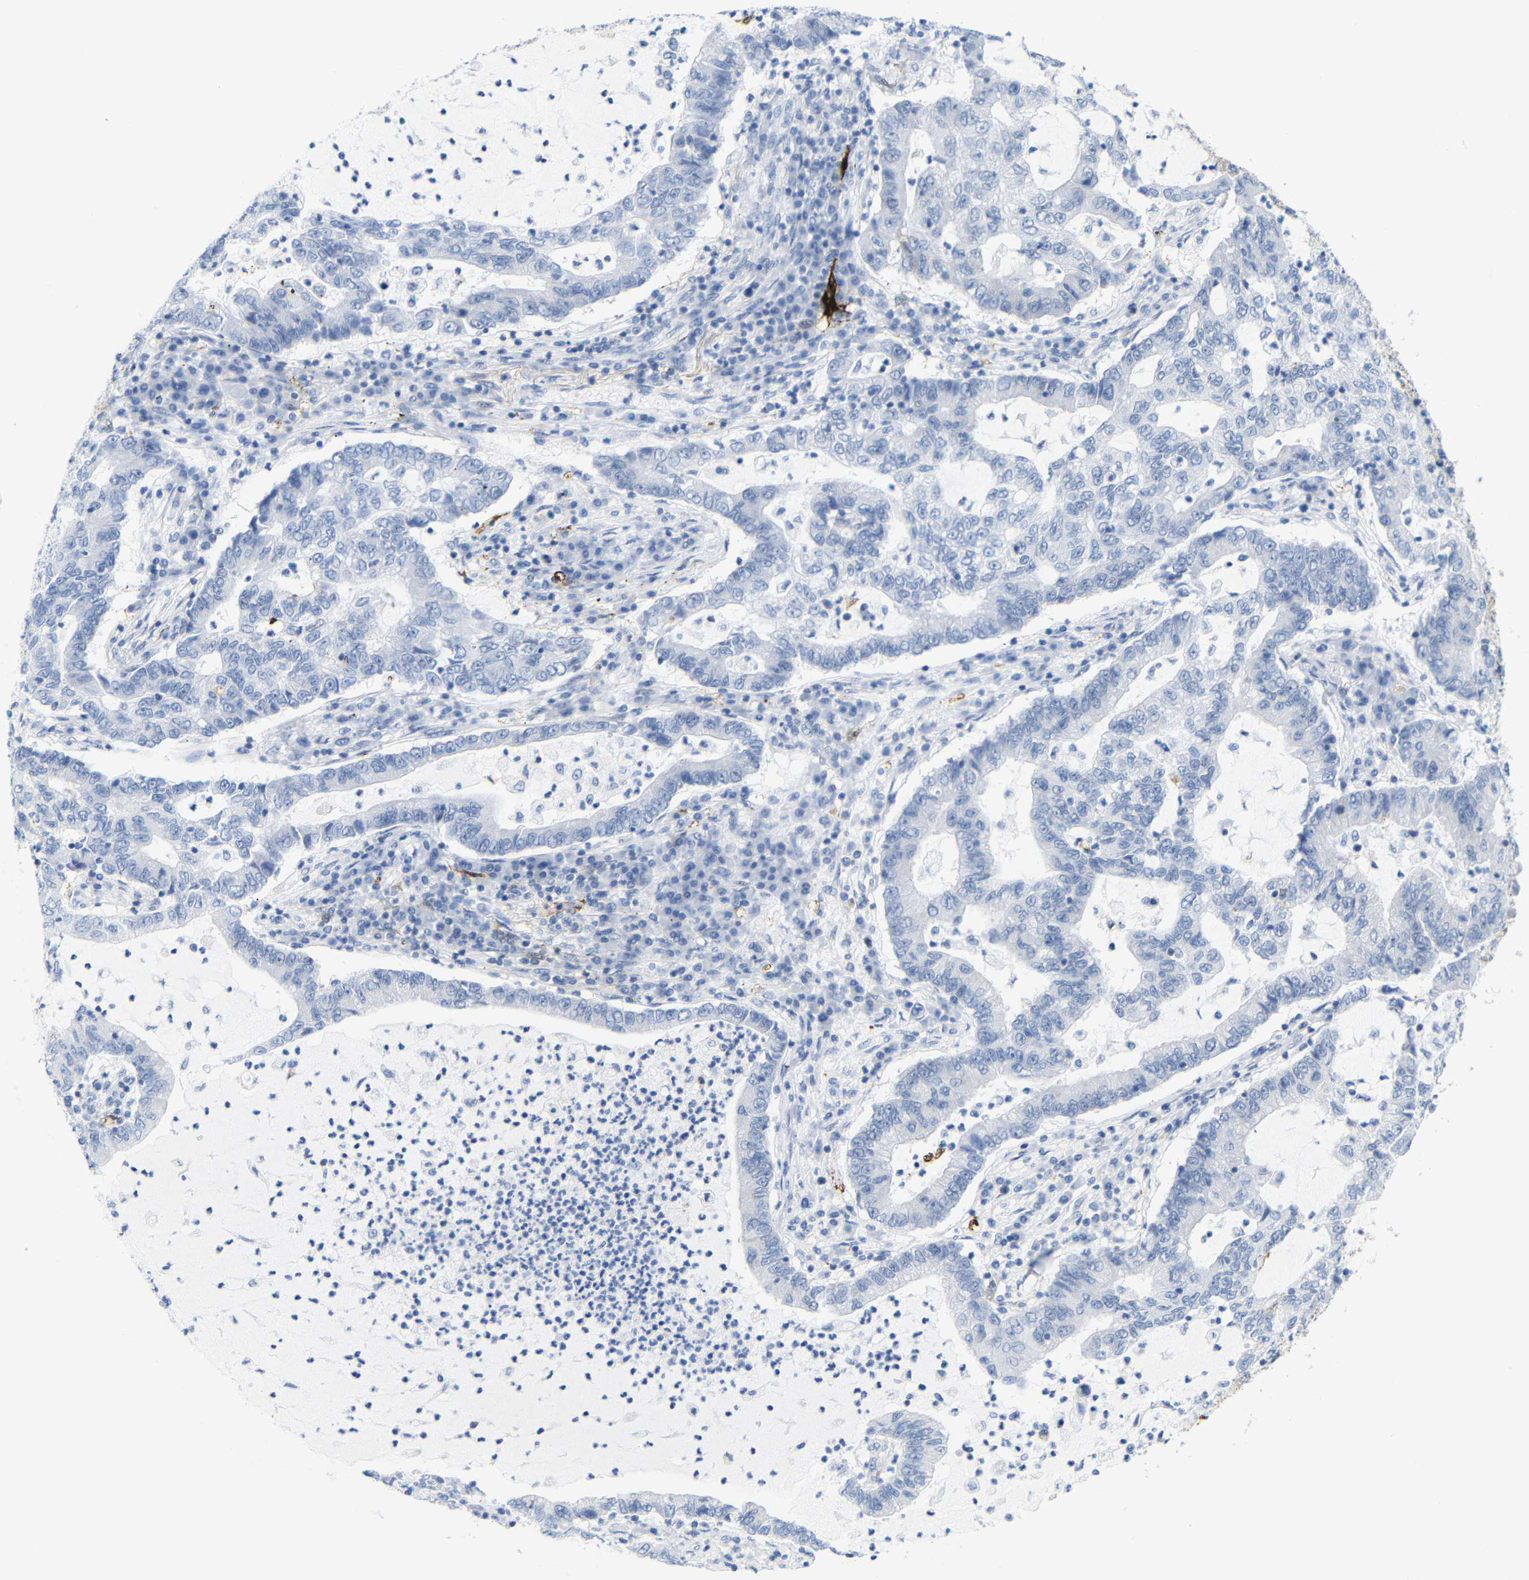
{"staining": {"intensity": "negative", "quantity": "none", "location": "none"}, "tissue": "lung cancer", "cell_type": "Tumor cells", "image_type": "cancer", "snomed": [{"axis": "morphology", "description": "Adenocarcinoma, NOS"}, {"axis": "topography", "description": "Lung"}], "caption": "Immunohistochemical staining of human lung cancer shows no significant expression in tumor cells. Brightfield microscopy of IHC stained with DAB (brown) and hematoxylin (blue), captured at high magnification.", "gene": "MT1A", "patient": {"sex": "female", "age": 51}}